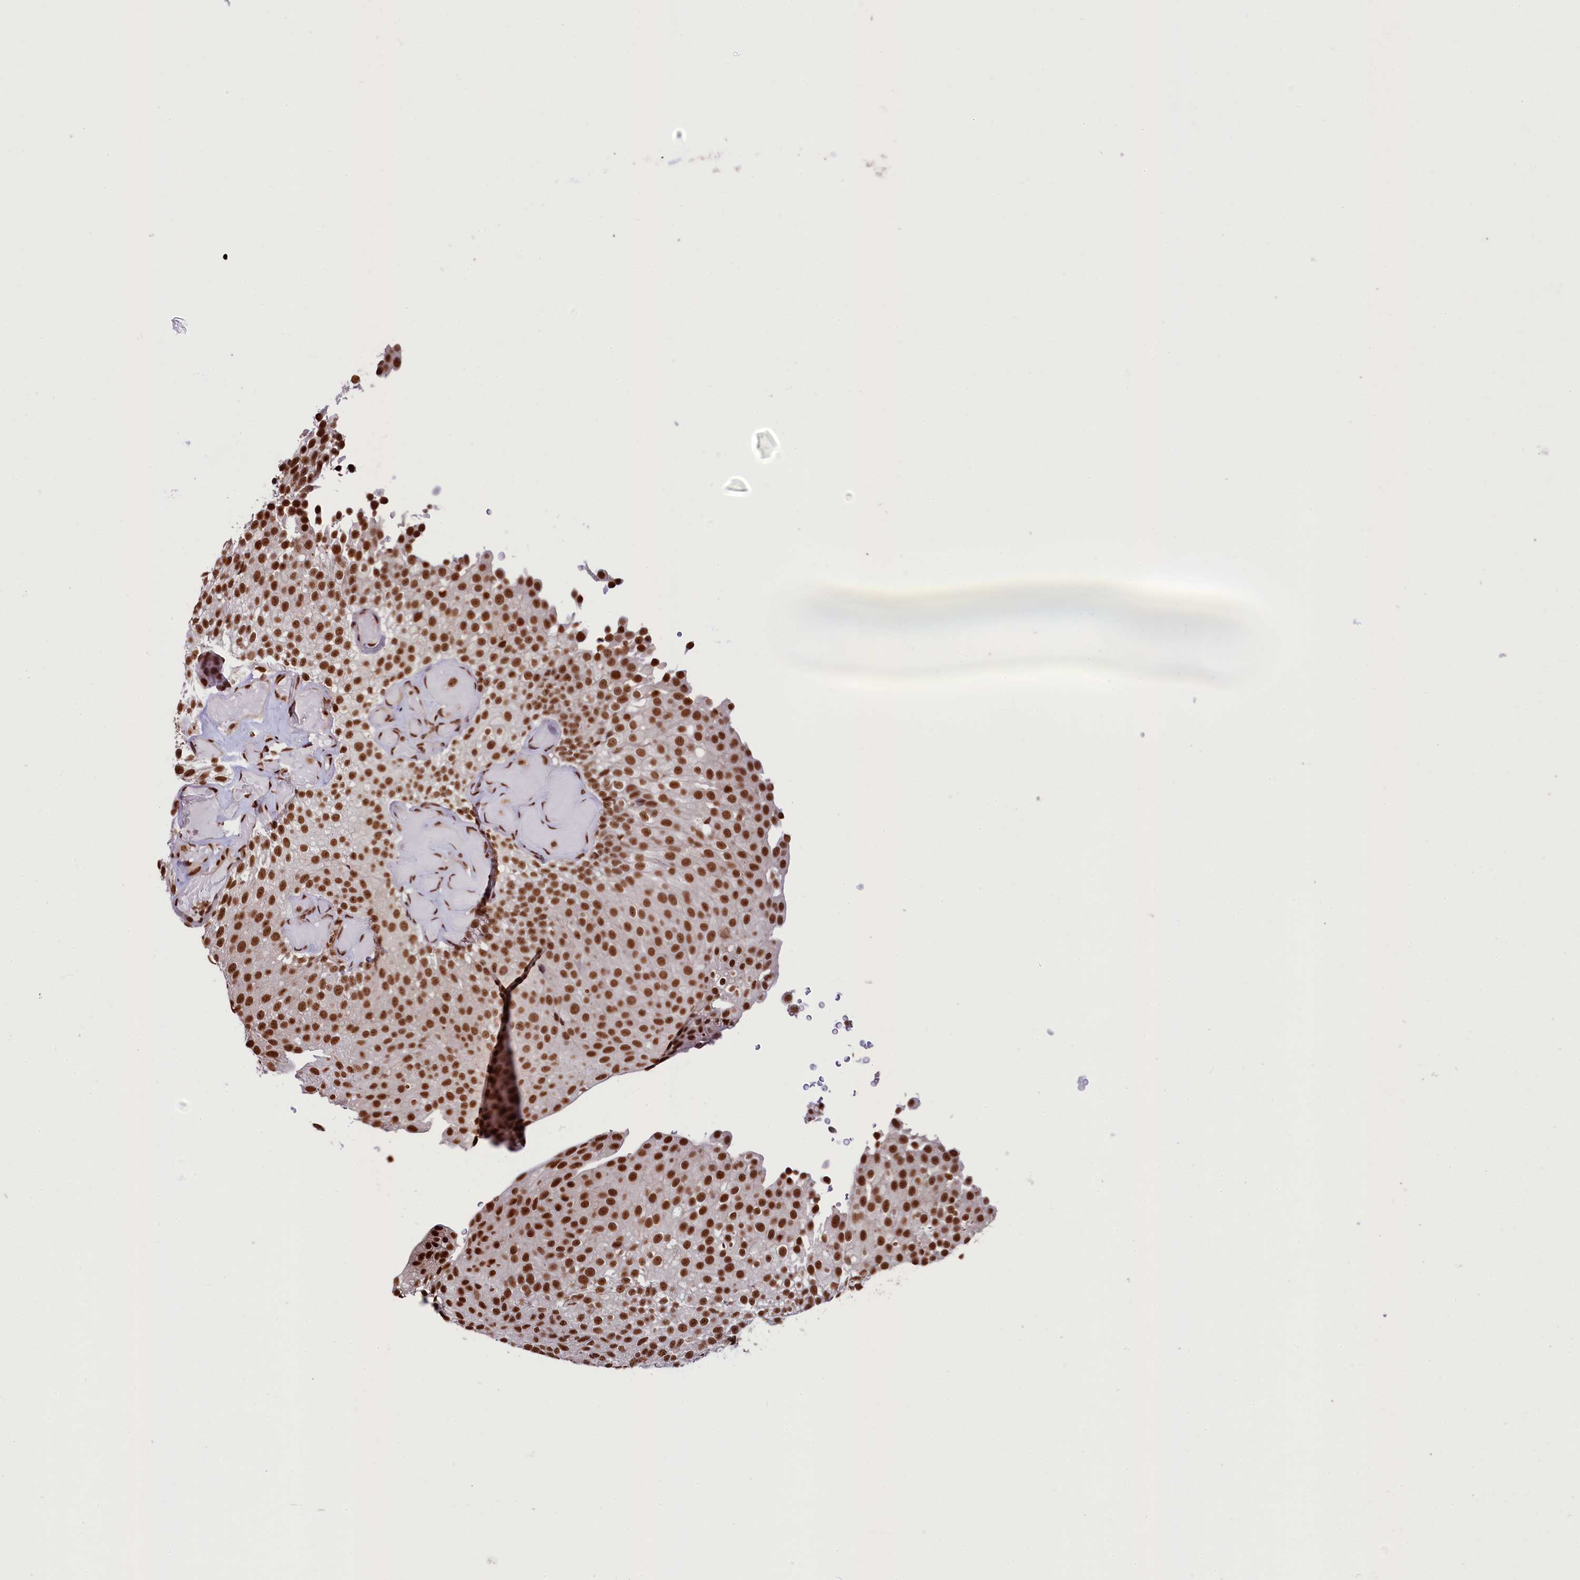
{"staining": {"intensity": "strong", "quantity": ">75%", "location": "nuclear"}, "tissue": "urothelial cancer", "cell_type": "Tumor cells", "image_type": "cancer", "snomed": [{"axis": "morphology", "description": "Urothelial carcinoma, Low grade"}, {"axis": "topography", "description": "Urinary bladder"}], "caption": "DAB immunohistochemical staining of urothelial cancer displays strong nuclear protein positivity in about >75% of tumor cells. (Stains: DAB in brown, nuclei in blue, Microscopy: brightfield microscopy at high magnification).", "gene": "SNRPD2", "patient": {"sex": "male", "age": 78}}